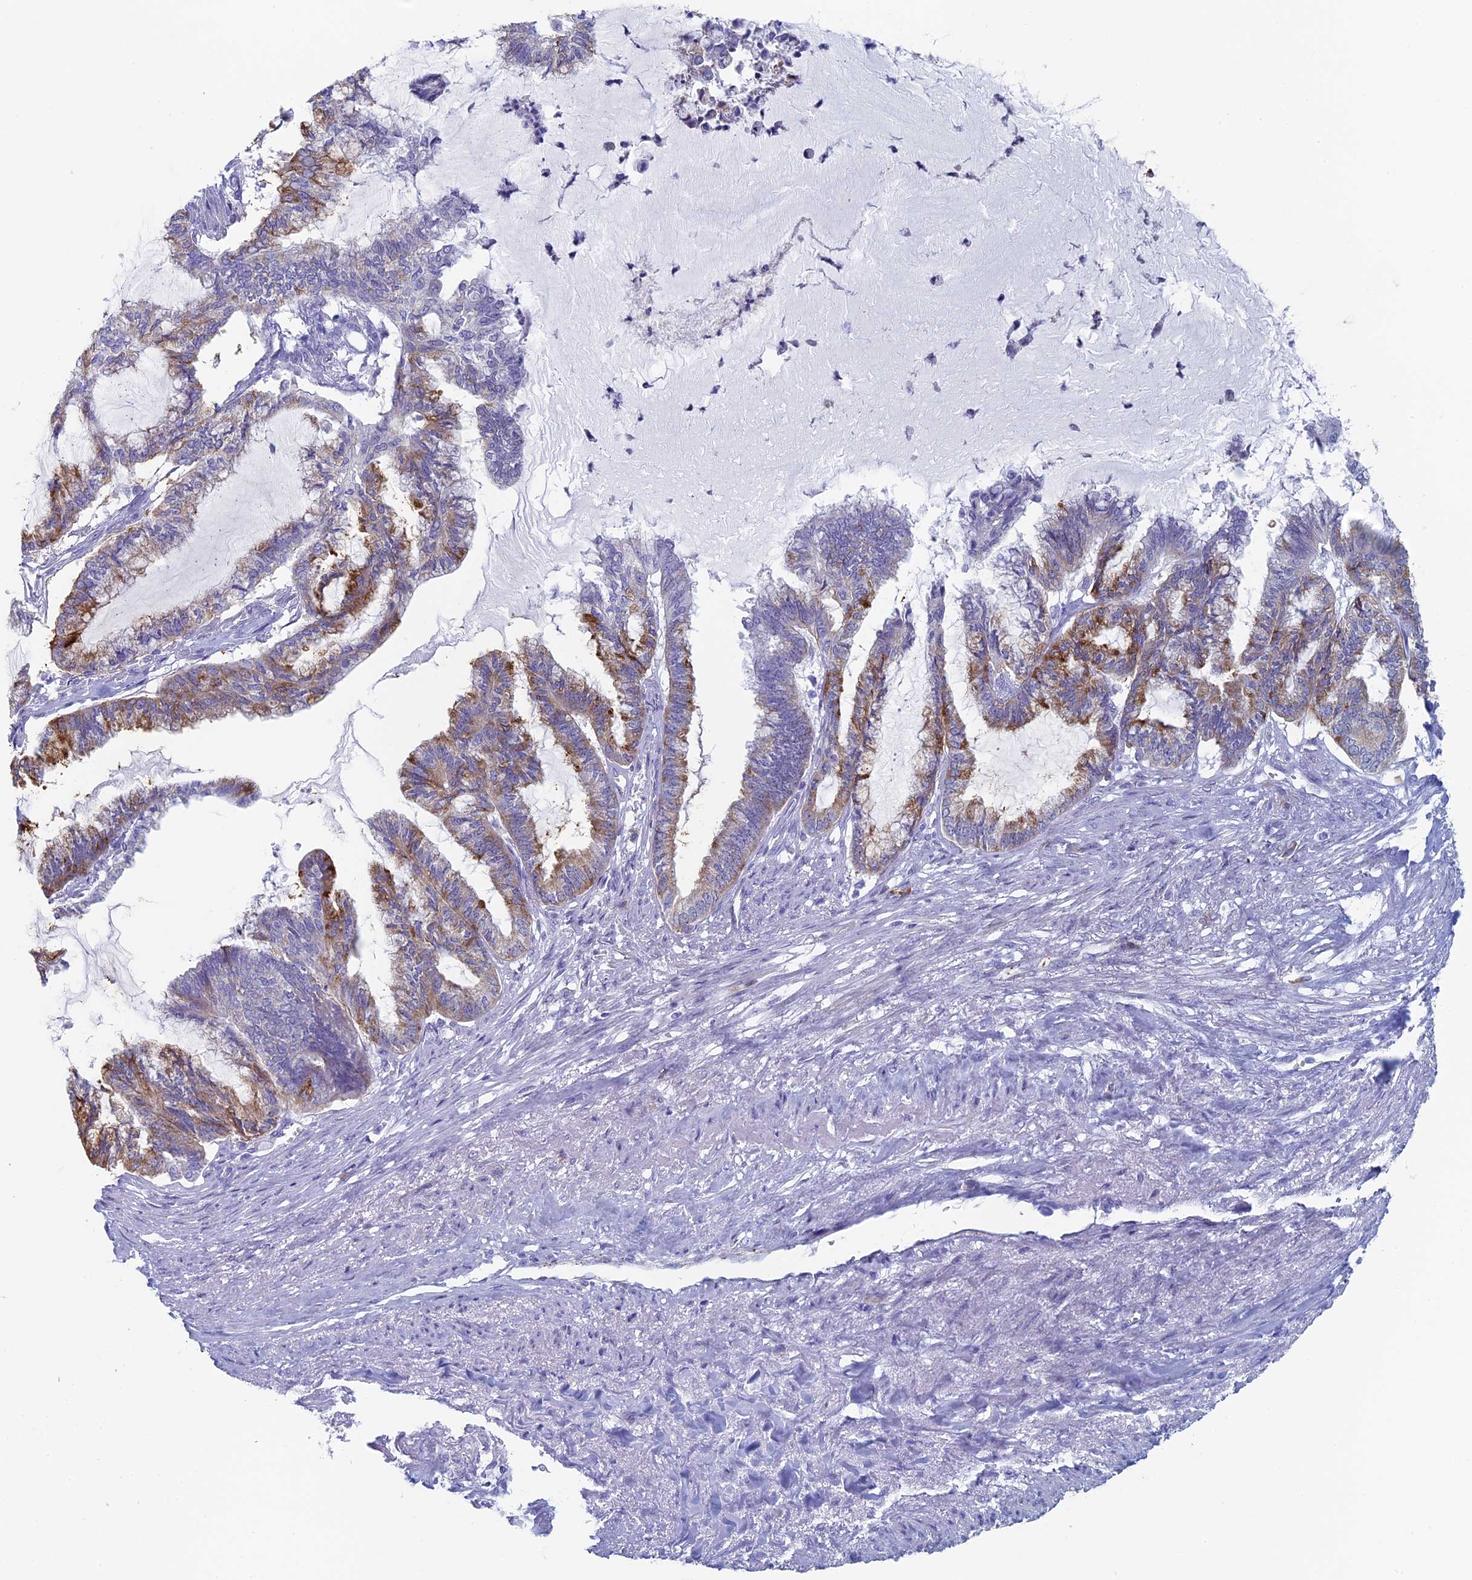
{"staining": {"intensity": "moderate", "quantity": "25%-75%", "location": "cytoplasmic/membranous"}, "tissue": "endometrial cancer", "cell_type": "Tumor cells", "image_type": "cancer", "snomed": [{"axis": "morphology", "description": "Adenocarcinoma, NOS"}, {"axis": "topography", "description": "Endometrium"}], "caption": "Adenocarcinoma (endometrial) stained for a protein (brown) reveals moderate cytoplasmic/membranous positive expression in about 25%-75% of tumor cells.", "gene": "MAGEB6", "patient": {"sex": "female", "age": 86}}